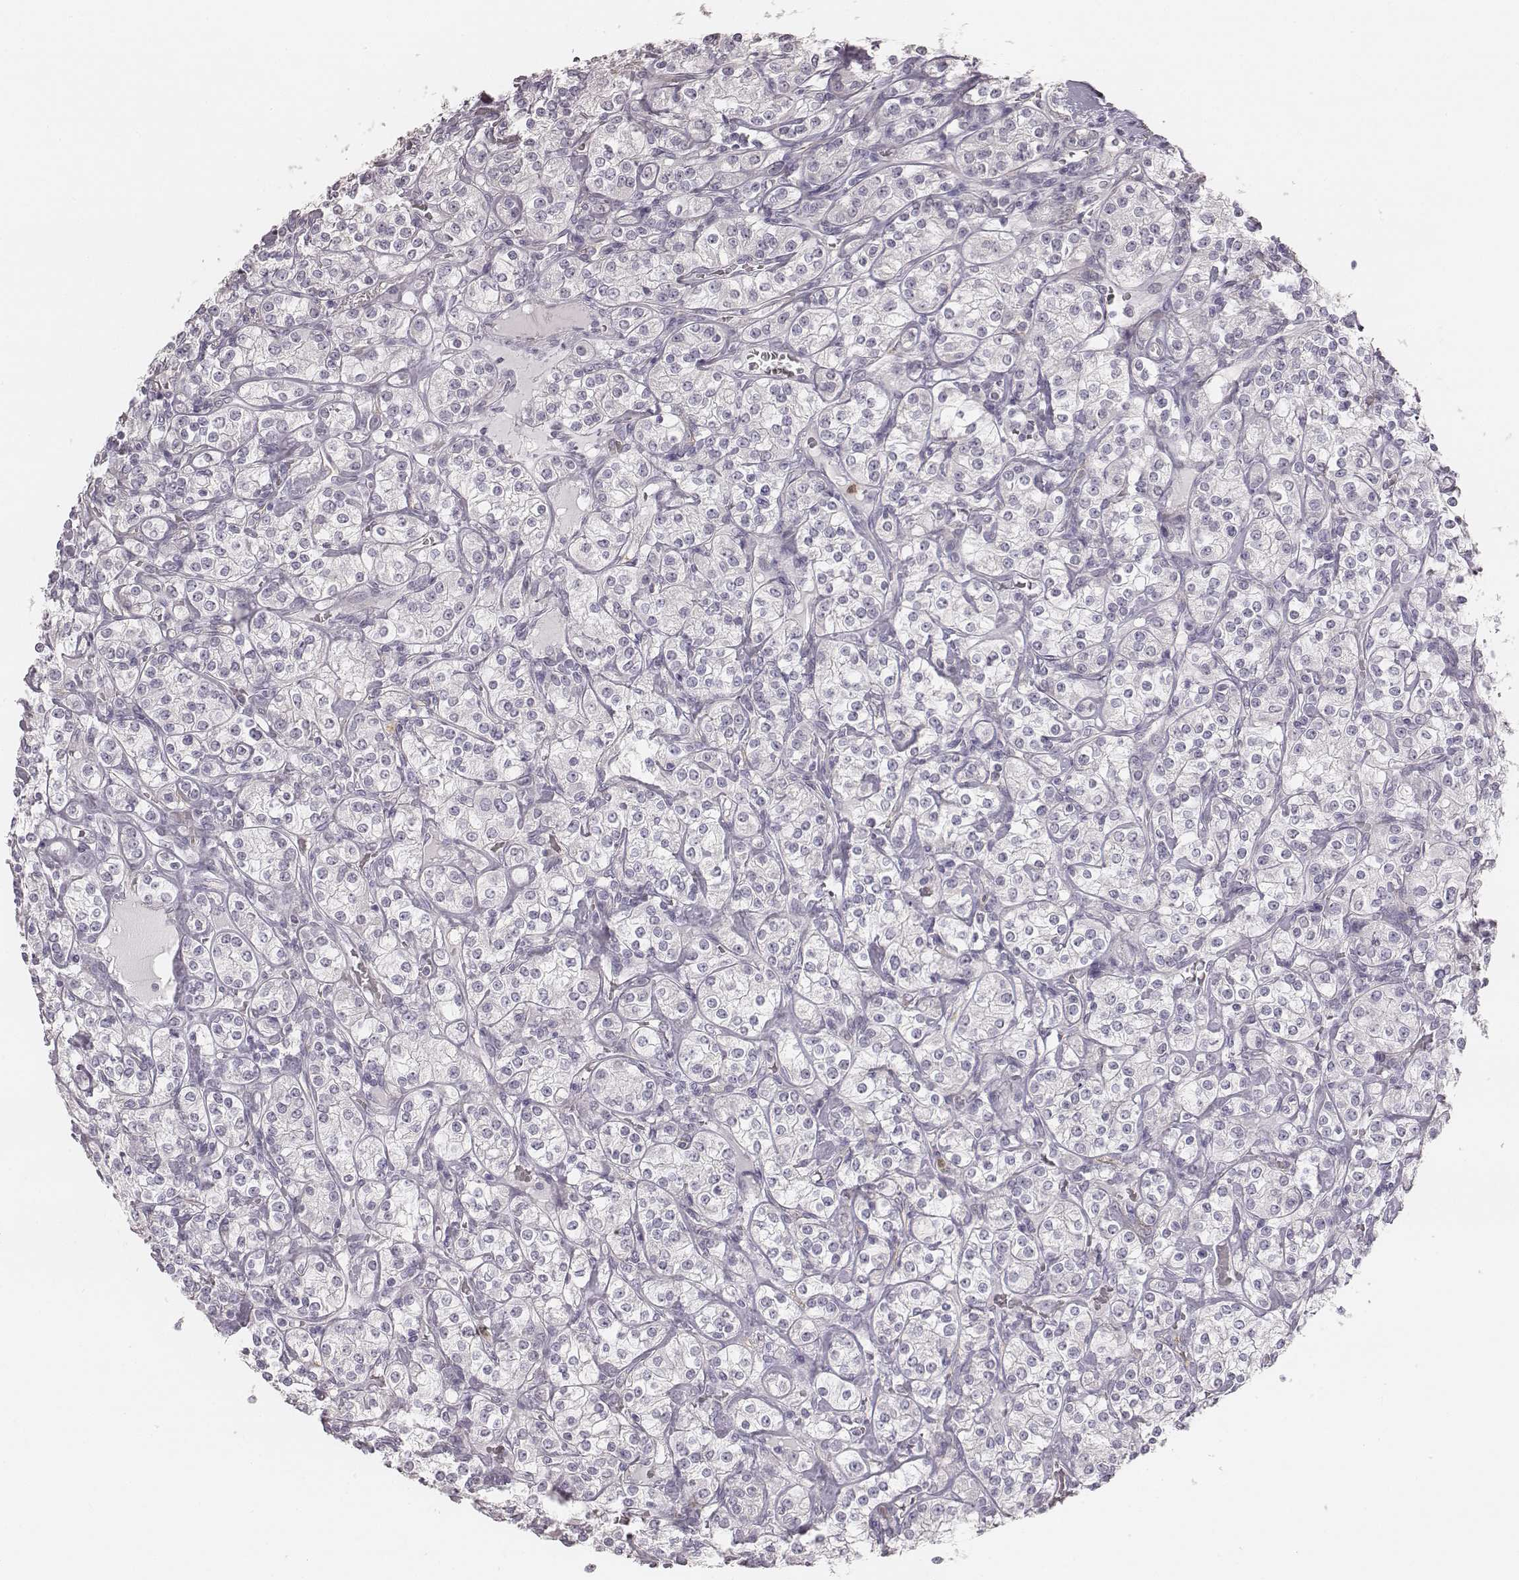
{"staining": {"intensity": "negative", "quantity": "none", "location": "none"}, "tissue": "renal cancer", "cell_type": "Tumor cells", "image_type": "cancer", "snomed": [{"axis": "morphology", "description": "Adenocarcinoma, NOS"}, {"axis": "topography", "description": "Kidney"}], "caption": "A photomicrograph of renal cancer stained for a protein reveals no brown staining in tumor cells. (Brightfield microscopy of DAB (3,3'-diaminobenzidine) immunohistochemistry at high magnification).", "gene": "KCNJ12", "patient": {"sex": "male", "age": 77}}